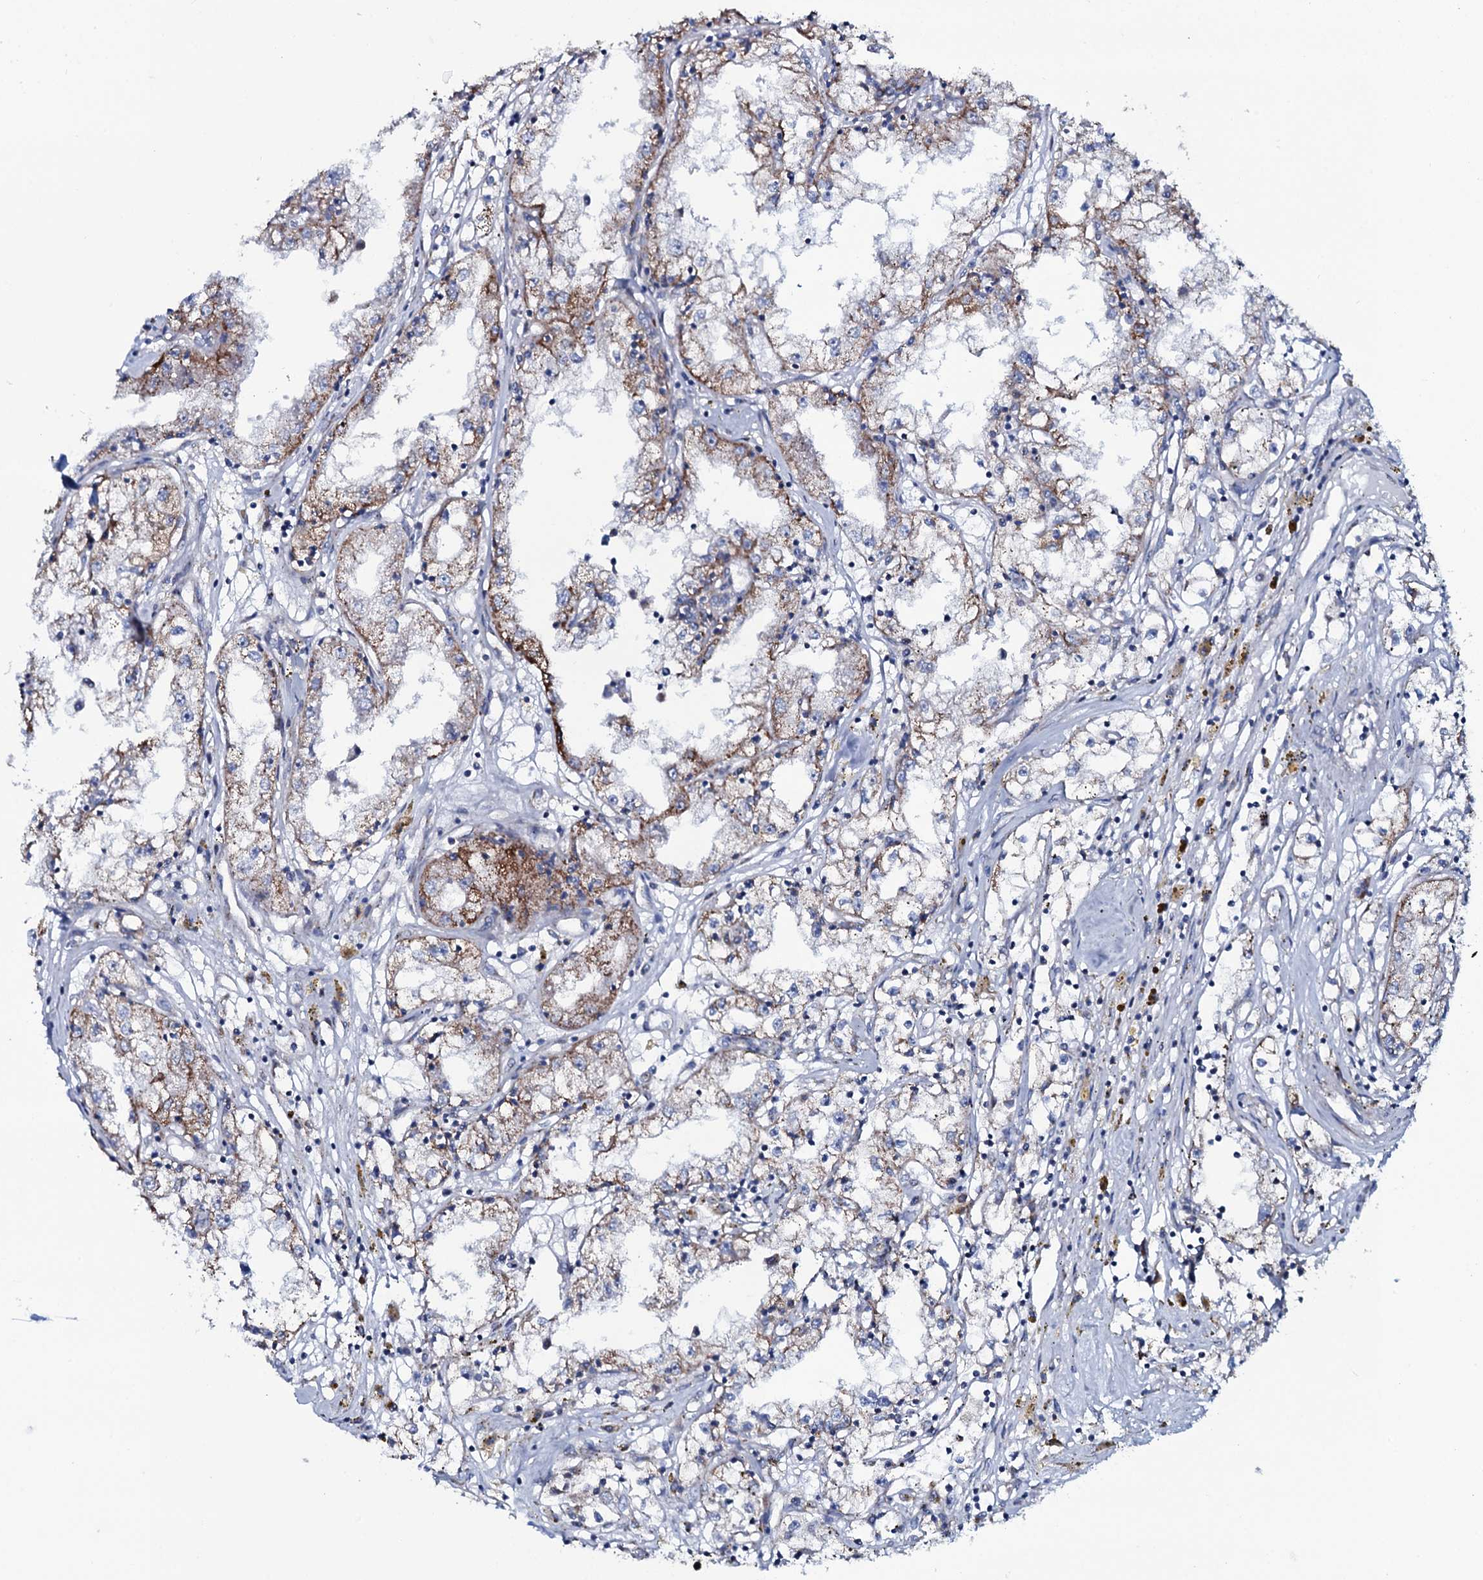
{"staining": {"intensity": "moderate", "quantity": "25%-75%", "location": "cytoplasmic/membranous"}, "tissue": "renal cancer", "cell_type": "Tumor cells", "image_type": "cancer", "snomed": [{"axis": "morphology", "description": "Adenocarcinoma, NOS"}, {"axis": "topography", "description": "Kidney"}], "caption": "Renal cancer (adenocarcinoma) stained with a brown dye displays moderate cytoplasmic/membranous positive expression in approximately 25%-75% of tumor cells.", "gene": "MRPS35", "patient": {"sex": "male", "age": 56}}